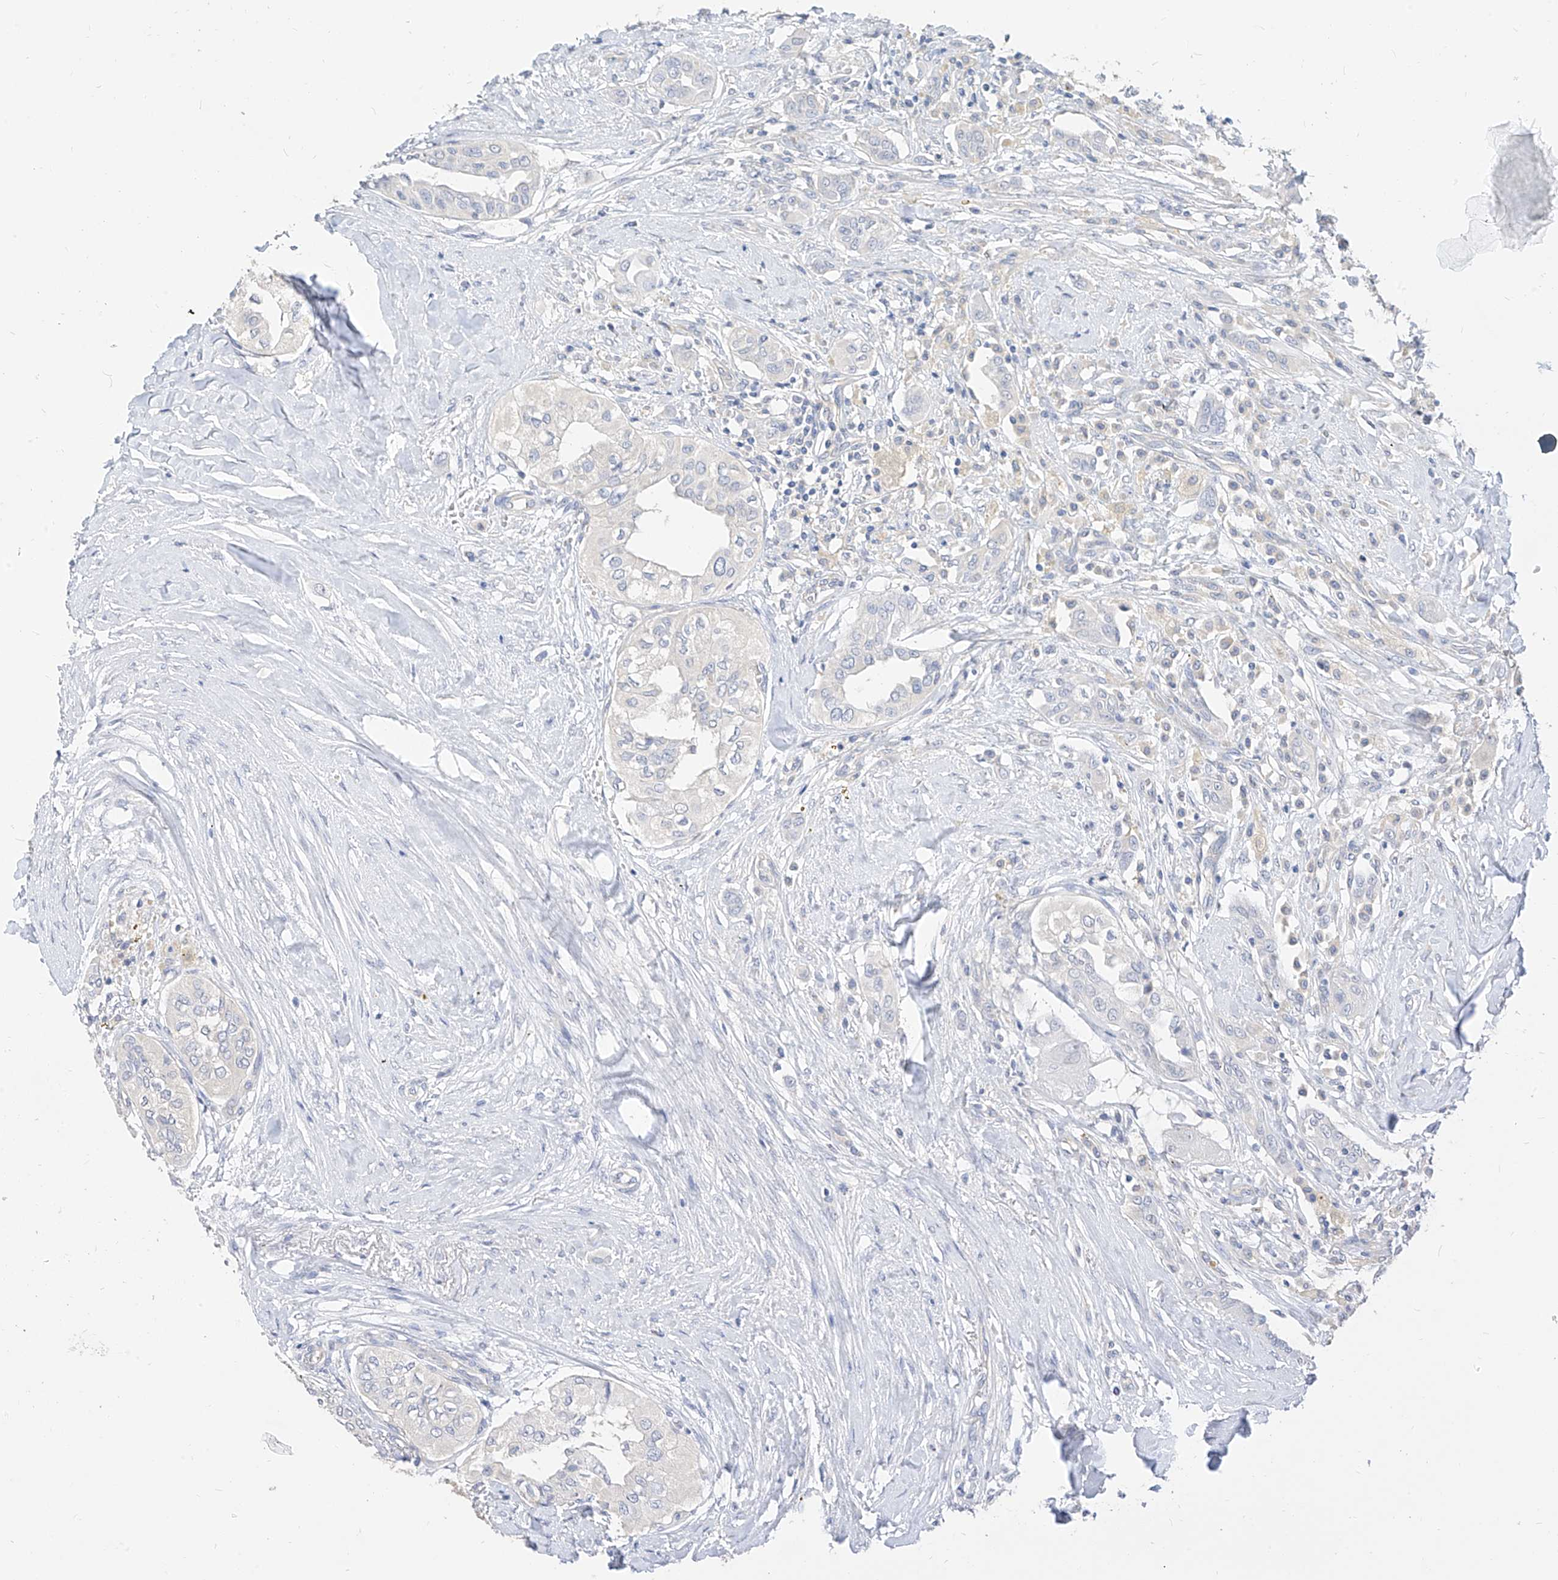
{"staining": {"intensity": "negative", "quantity": "none", "location": "none"}, "tissue": "thyroid cancer", "cell_type": "Tumor cells", "image_type": "cancer", "snomed": [{"axis": "morphology", "description": "Papillary adenocarcinoma, NOS"}, {"axis": "topography", "description": "Thyroid gland"}], "caption": "Immunohistochemical staining of thyroid cancer (papillary adenocarcinoma) exhibits no significant staining in tumor cells.", "gene": "ZZEF1", "patient": {"sex": "female", "age": 59}}